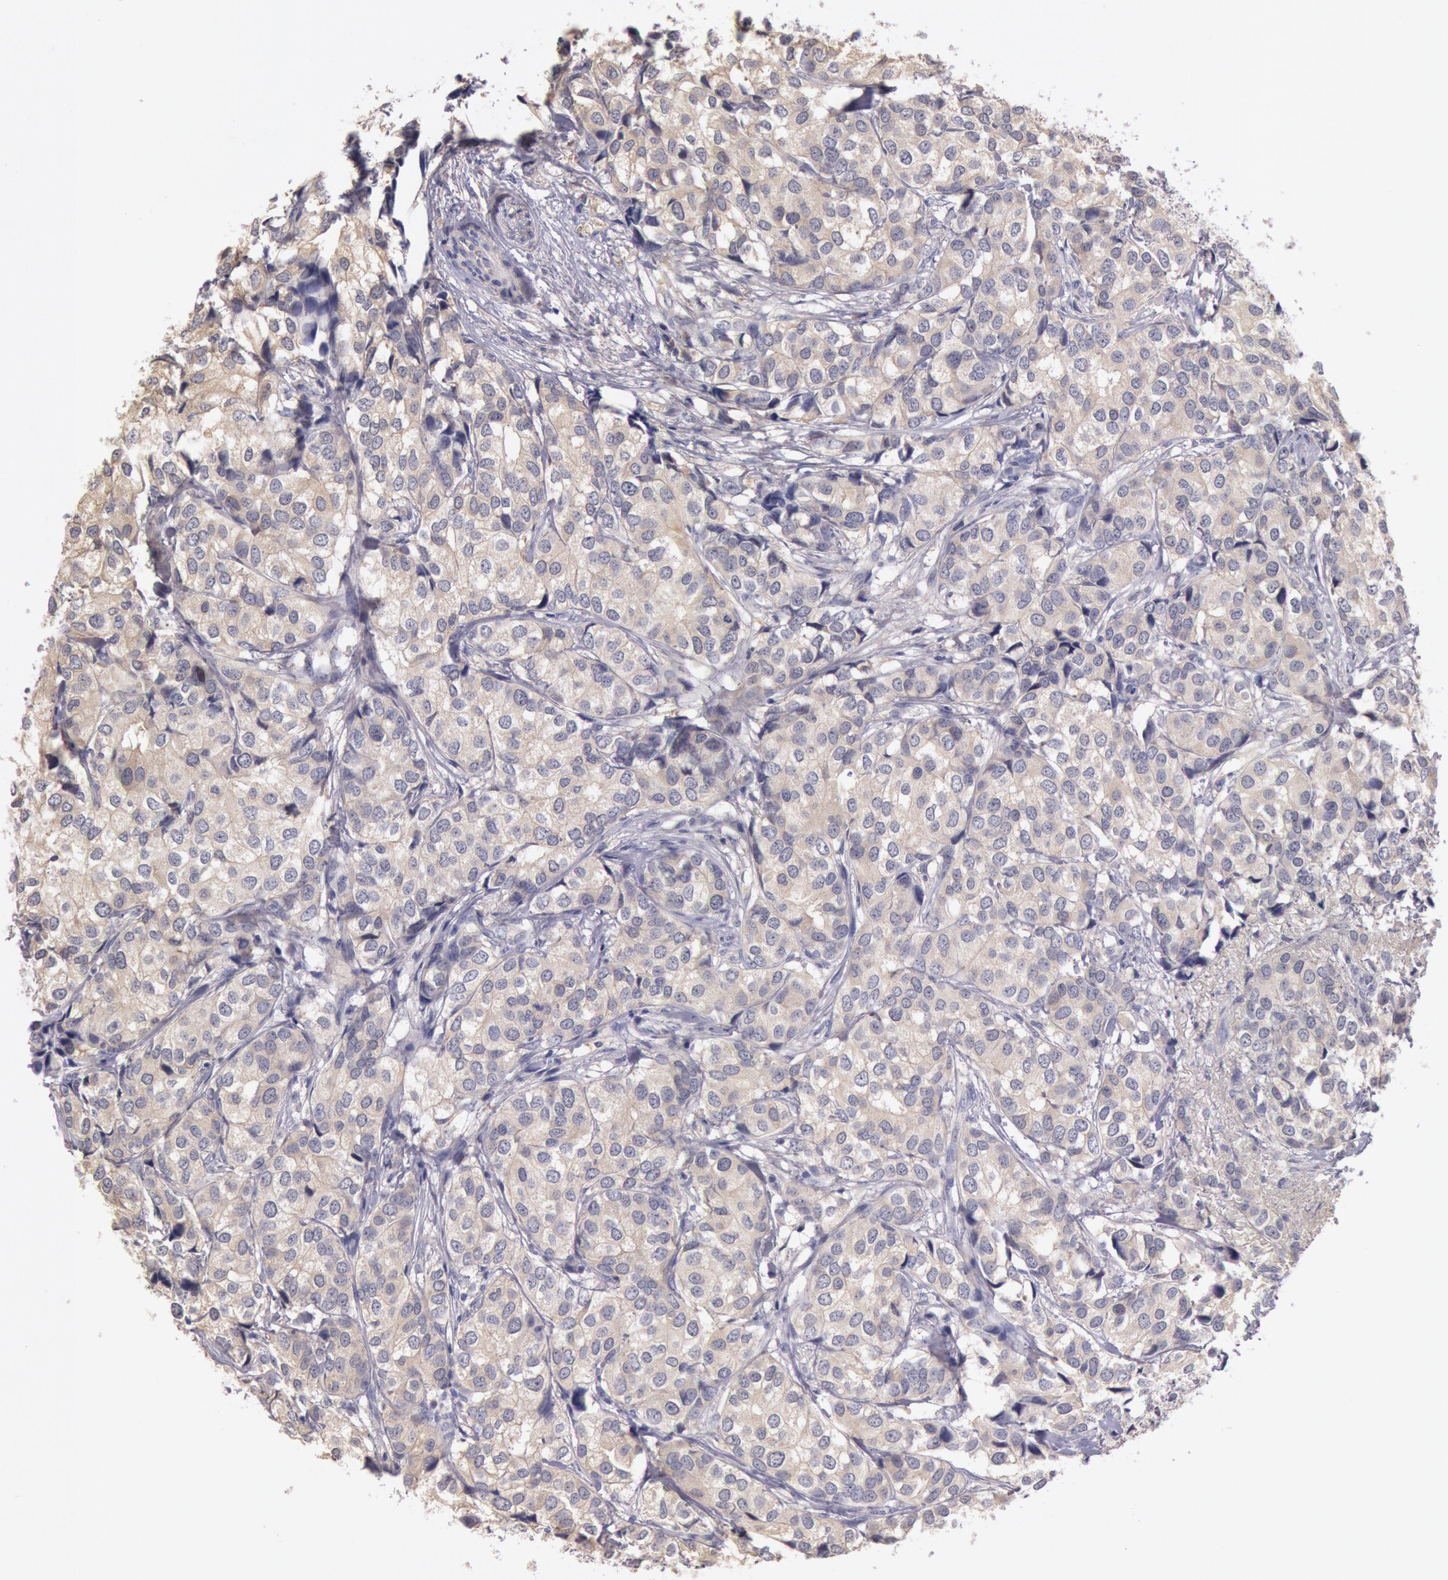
{"staining": {"intensity": "negative", "quantity": "none", "location": "none"}, "tissue": "breast cancer", "cell_type": "Tumor cells", "image_type": "cancer", "snomed": [{"axis": "morphology", "description": "Duct carcinoma"}, {"axis": "topography", "description": "Breast"}], "caption": "A high-resolution image shows immunohistochemistry staining of breast cancer, which exhibits no significant expression in tumor cells.", "gene": "C1R", "patient": {"sex": "female", "age": 68}}